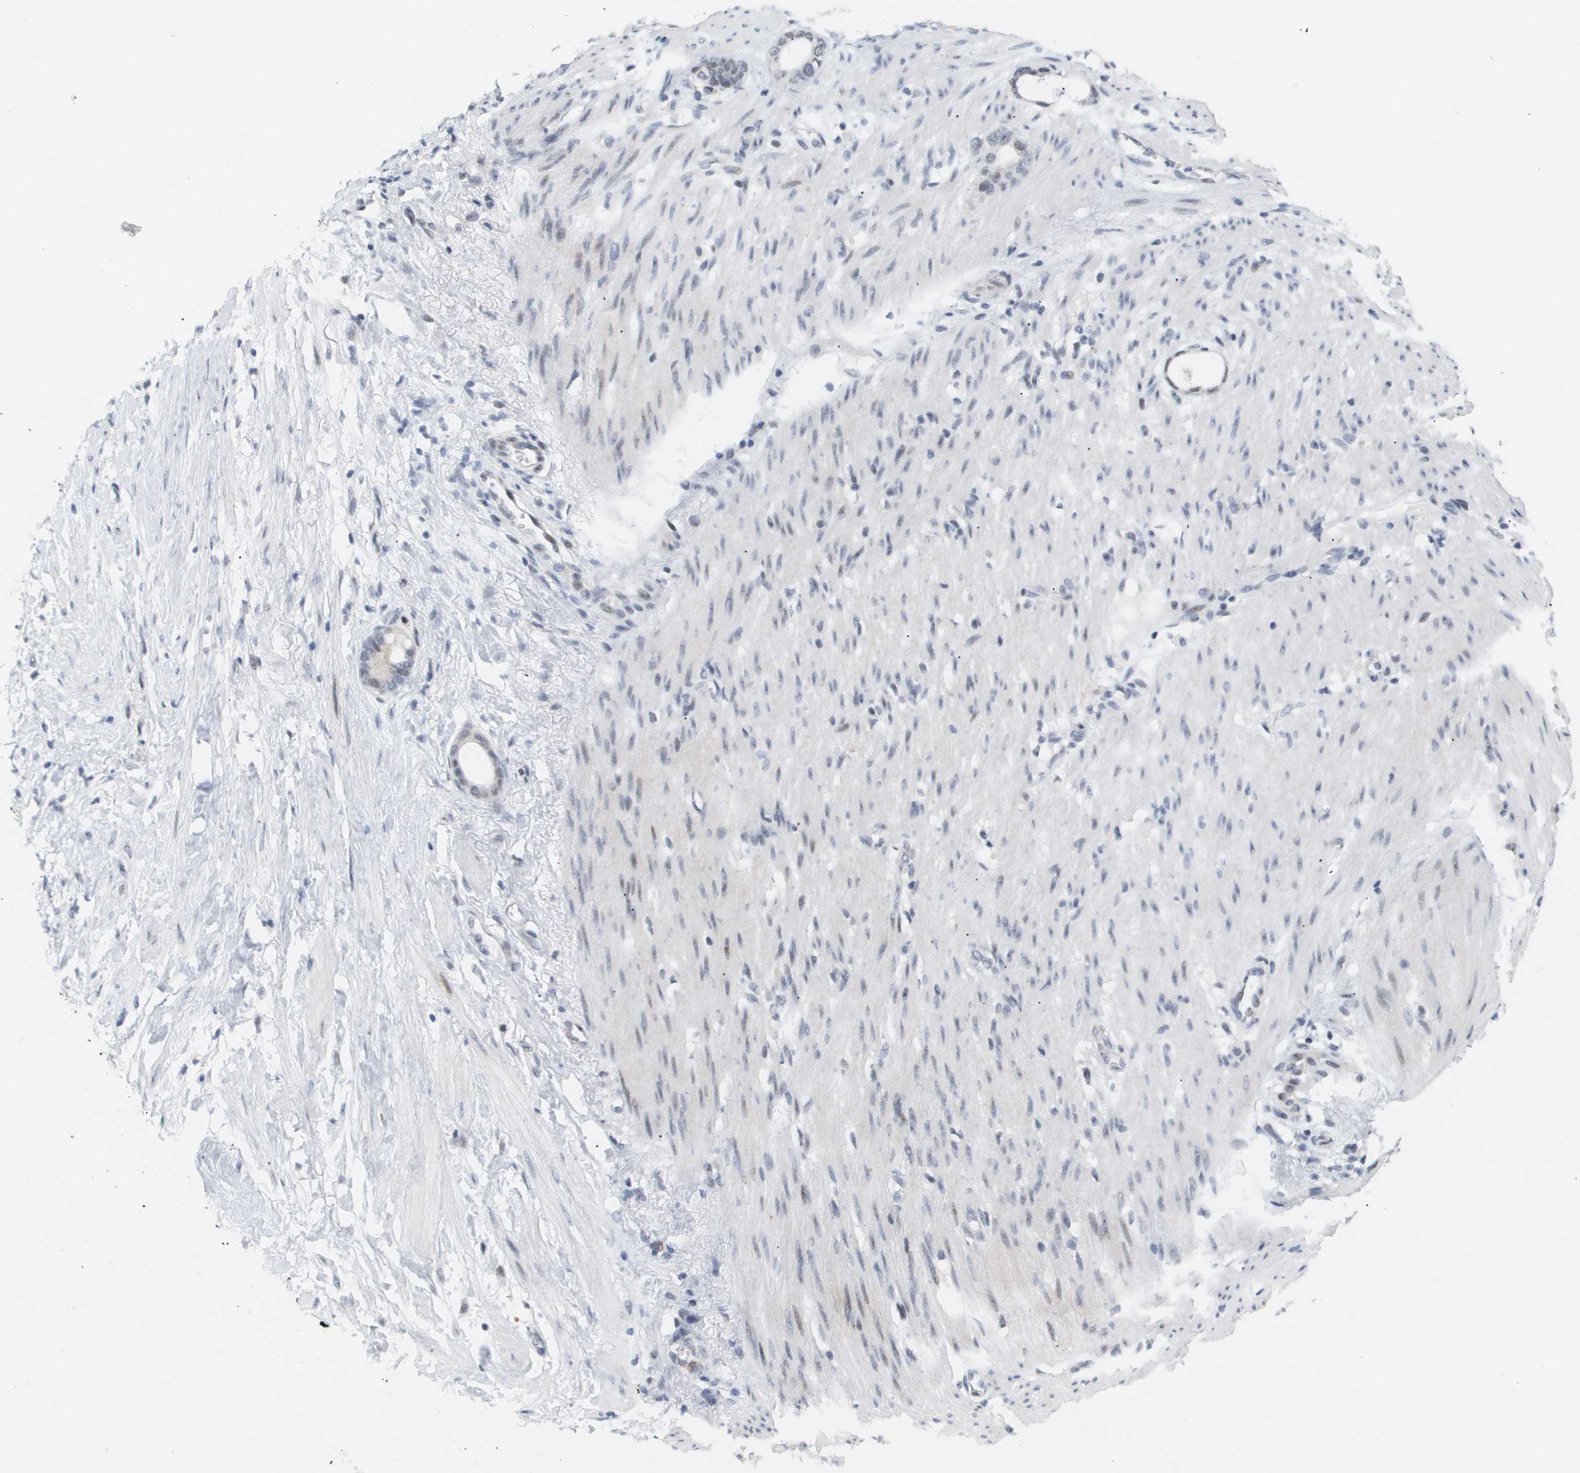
{"staining": {"intensity": "negative", "quantity": "none", "location": "none"}, "tissue": "stomach cancer", "cell_type": "Tumor cells", "image_type": "cancer", "snomed": [{"axis": "morphology", "description": "Adenocarcinoma, NOS"}, {"axis": "topography", "description": "Stomach"}], "caption": "Tumor cells are negative for brown protein staining in stomach cancer (adenocarcinoma).", "gene": "PPARD", "patient": {"sex": "female", "age": 75}}